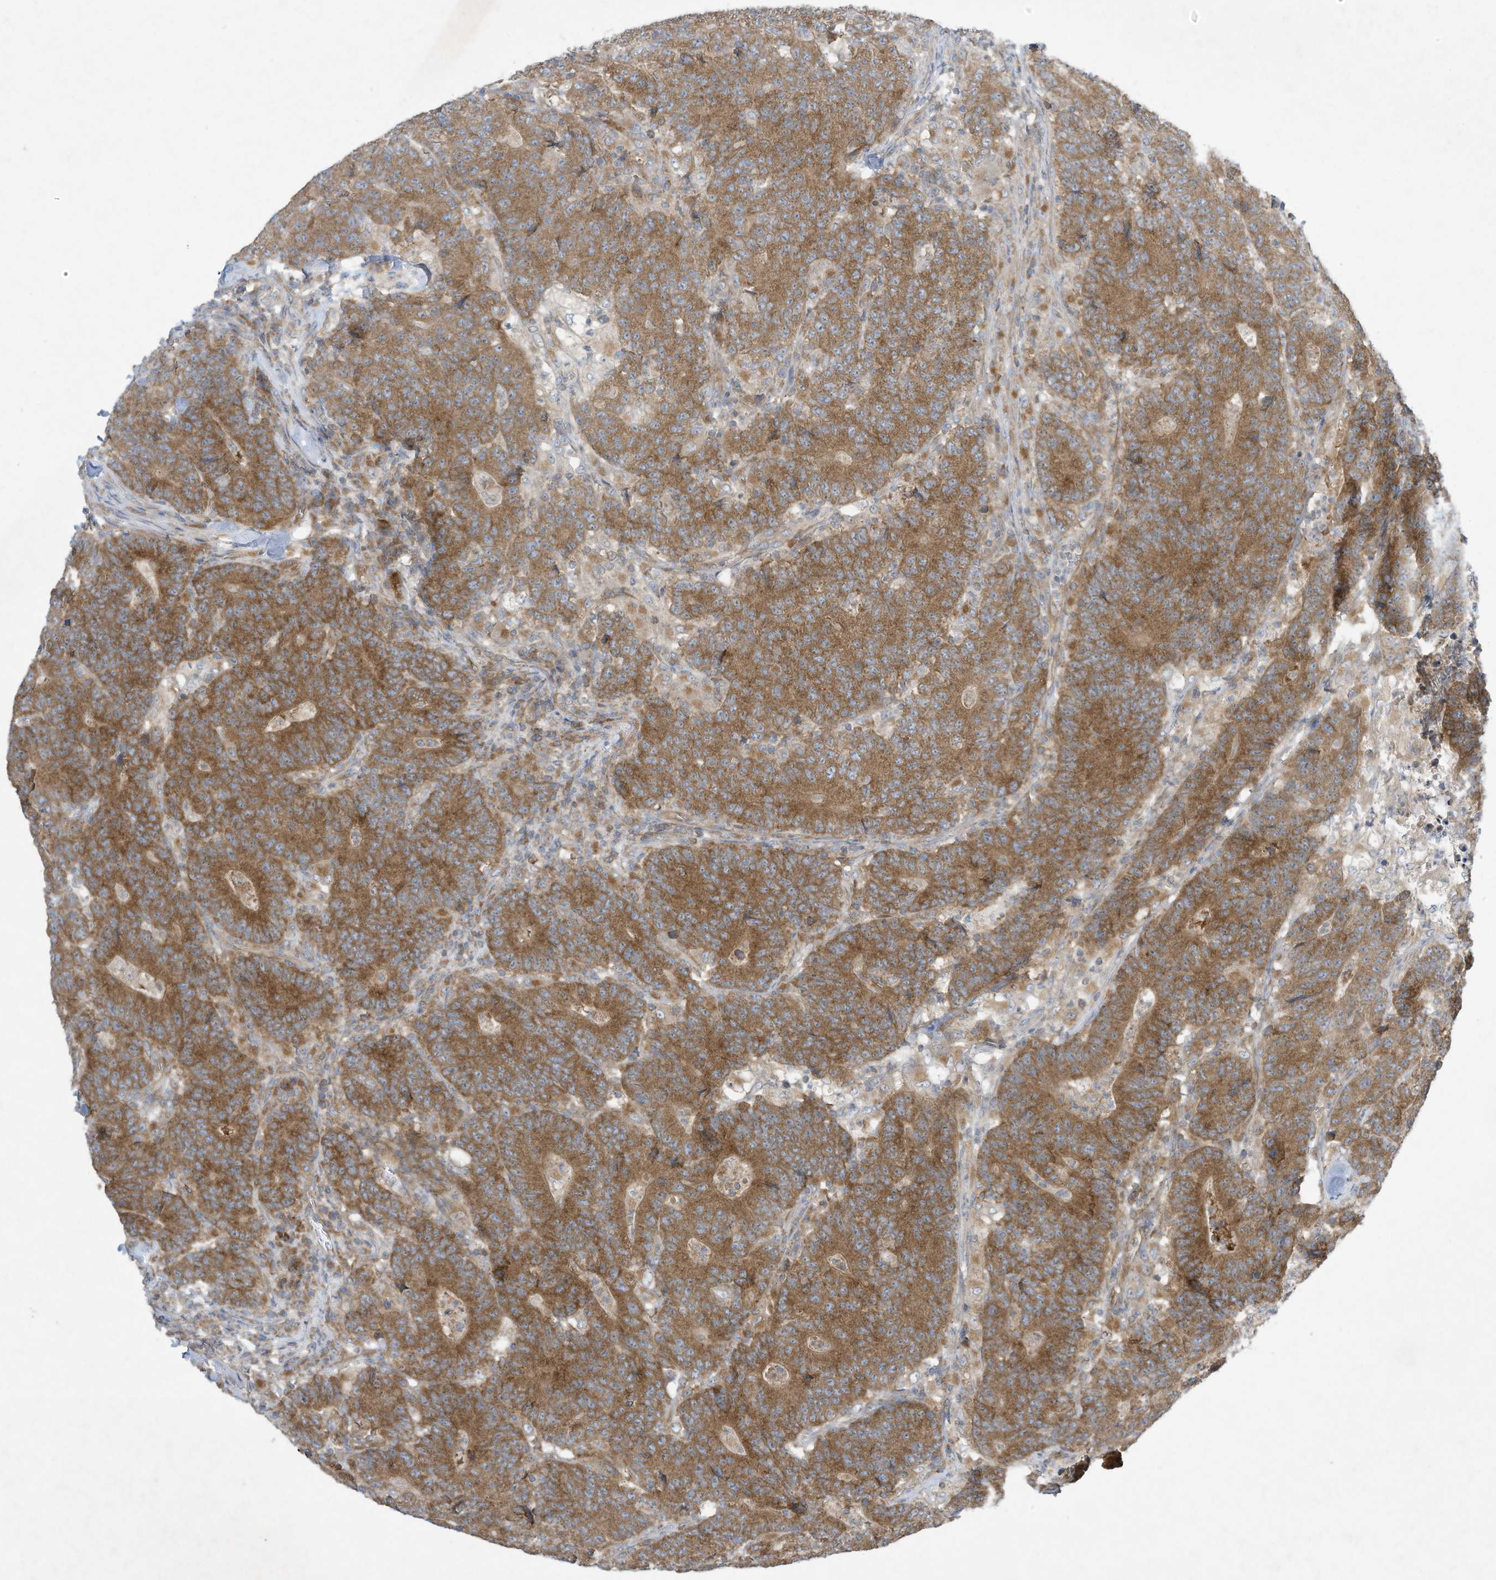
{"staining": {"intensity": "moderate", "quantity": ">75%", "location": "cytoplasmic/membranous"}, "tissue": "colorectal cancer", "cell_type": "Tumor cells", "image_type": "cancer", "snomed": [{"axis": "morphology", "description": "Normal tissue, NOS"}, {"axis": "morphology", "description": "Adenocarcinoma, NOS"}, {"axis": "topography", "description": "Colon"}], "caption": "Immunohistochemical staining of colorectal cancer reveals medium levels of moderate cytoplasmic/membranous protein positivity in approximately >75% of tumor cells. (Brightfield microscopy of DAB IHC at high magnification).", "gene": "SYNJ2", "patient": {"sex": "female", "age": 75}}